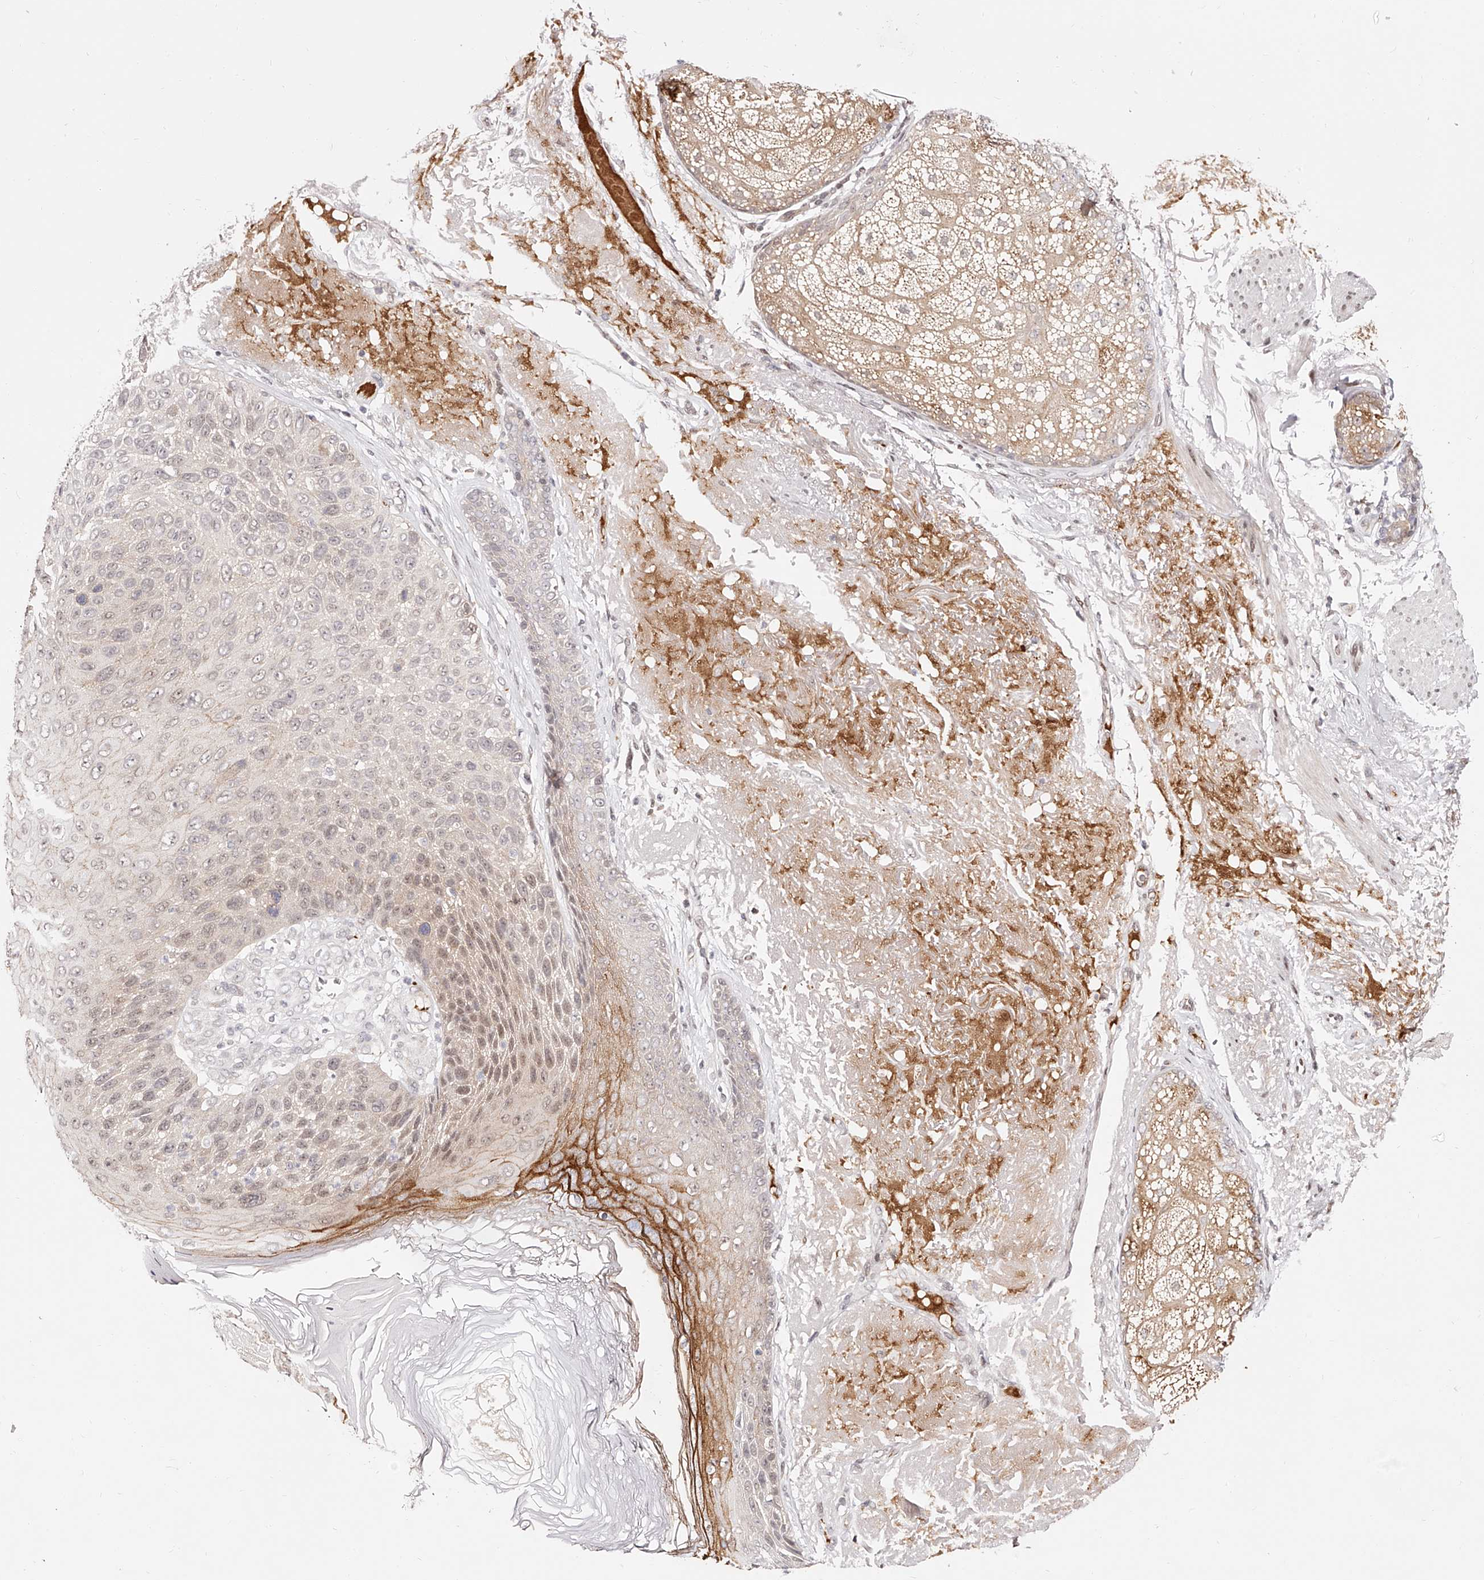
{"staining": {"intensity": "weak", "quantity": "25%-75%", "location": "cytoplasmic/membranous,nuclear"}, "tissue": "skin cancer", "cell_type": "Tumor cells", "image_type": "cancer", "snomed": [{"axis": "morphology", "description": "Squamous cell carcinoma, NOS"}, {"axis": "topography", "description": "Skin"}], "caption": "Skin cancer tissue shows weak cytoplasmic/membranous and nuclear positivity in approximately 25%-75% of tumor cells, visualized by immunohistochemistry.", "gene": "USF3", "patient": {"sex": "female", "age": 88}}